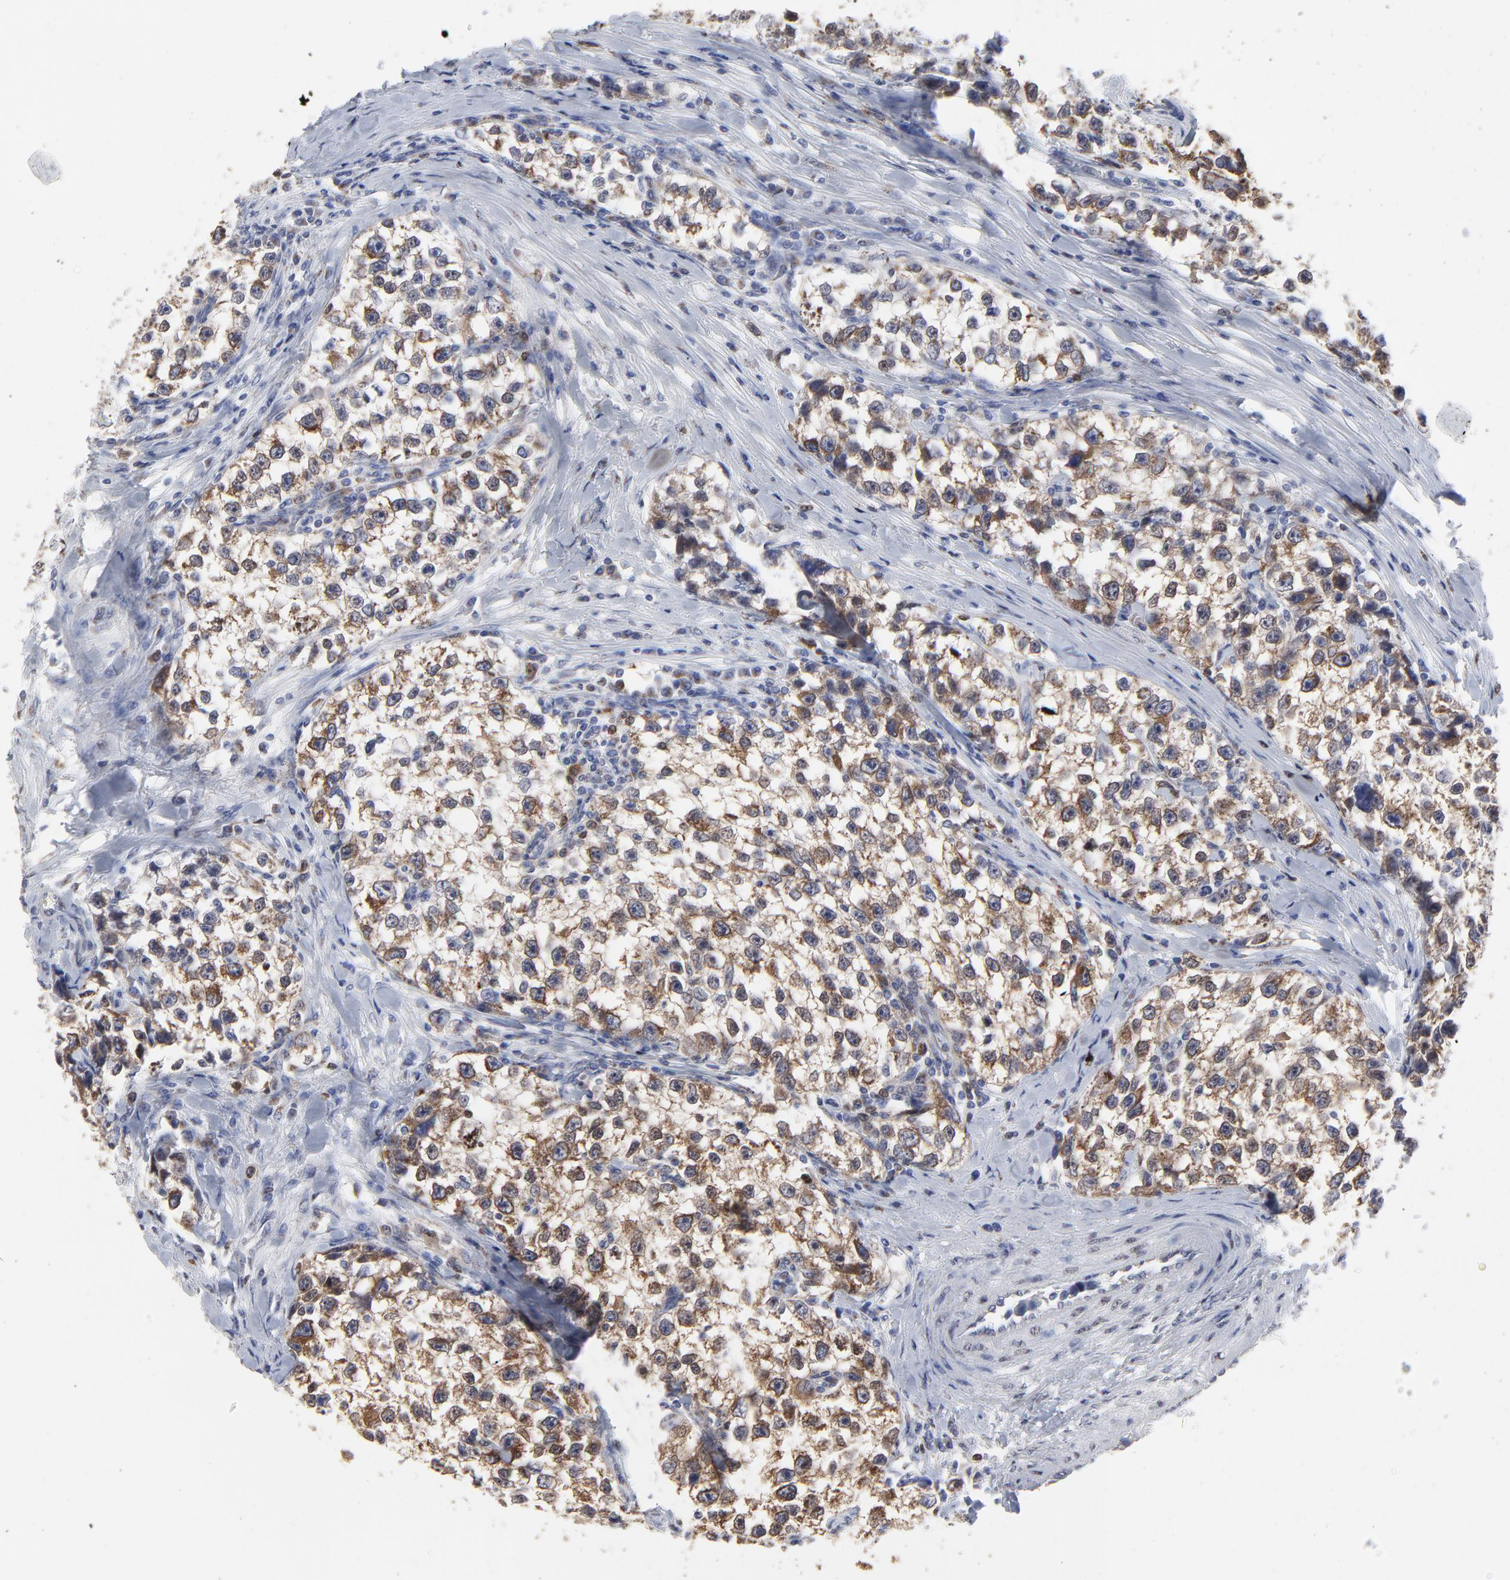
{"staining": {"intensity": "moderate", "quantity": ">75%", "location": "cytoplasmic/membranous"}, "tissue": "testis cancer", "cell_type": "Tumor cells", "image_type": "cancer", "snomed": [{"axis": "morphology", "description": "Seminoma, NOS"}, {"axis": "morphology", "description": "Carcinoma, Embryonal, NOS"}, {"axis": "topography", "description": "Testis"}], "caption": "Embryonal carcinoma (testis) stained with a protein marker shows moderate staining in tumor cells.", "gene": "NCAPH", "patient": {"sex": "male", "age": 30}}